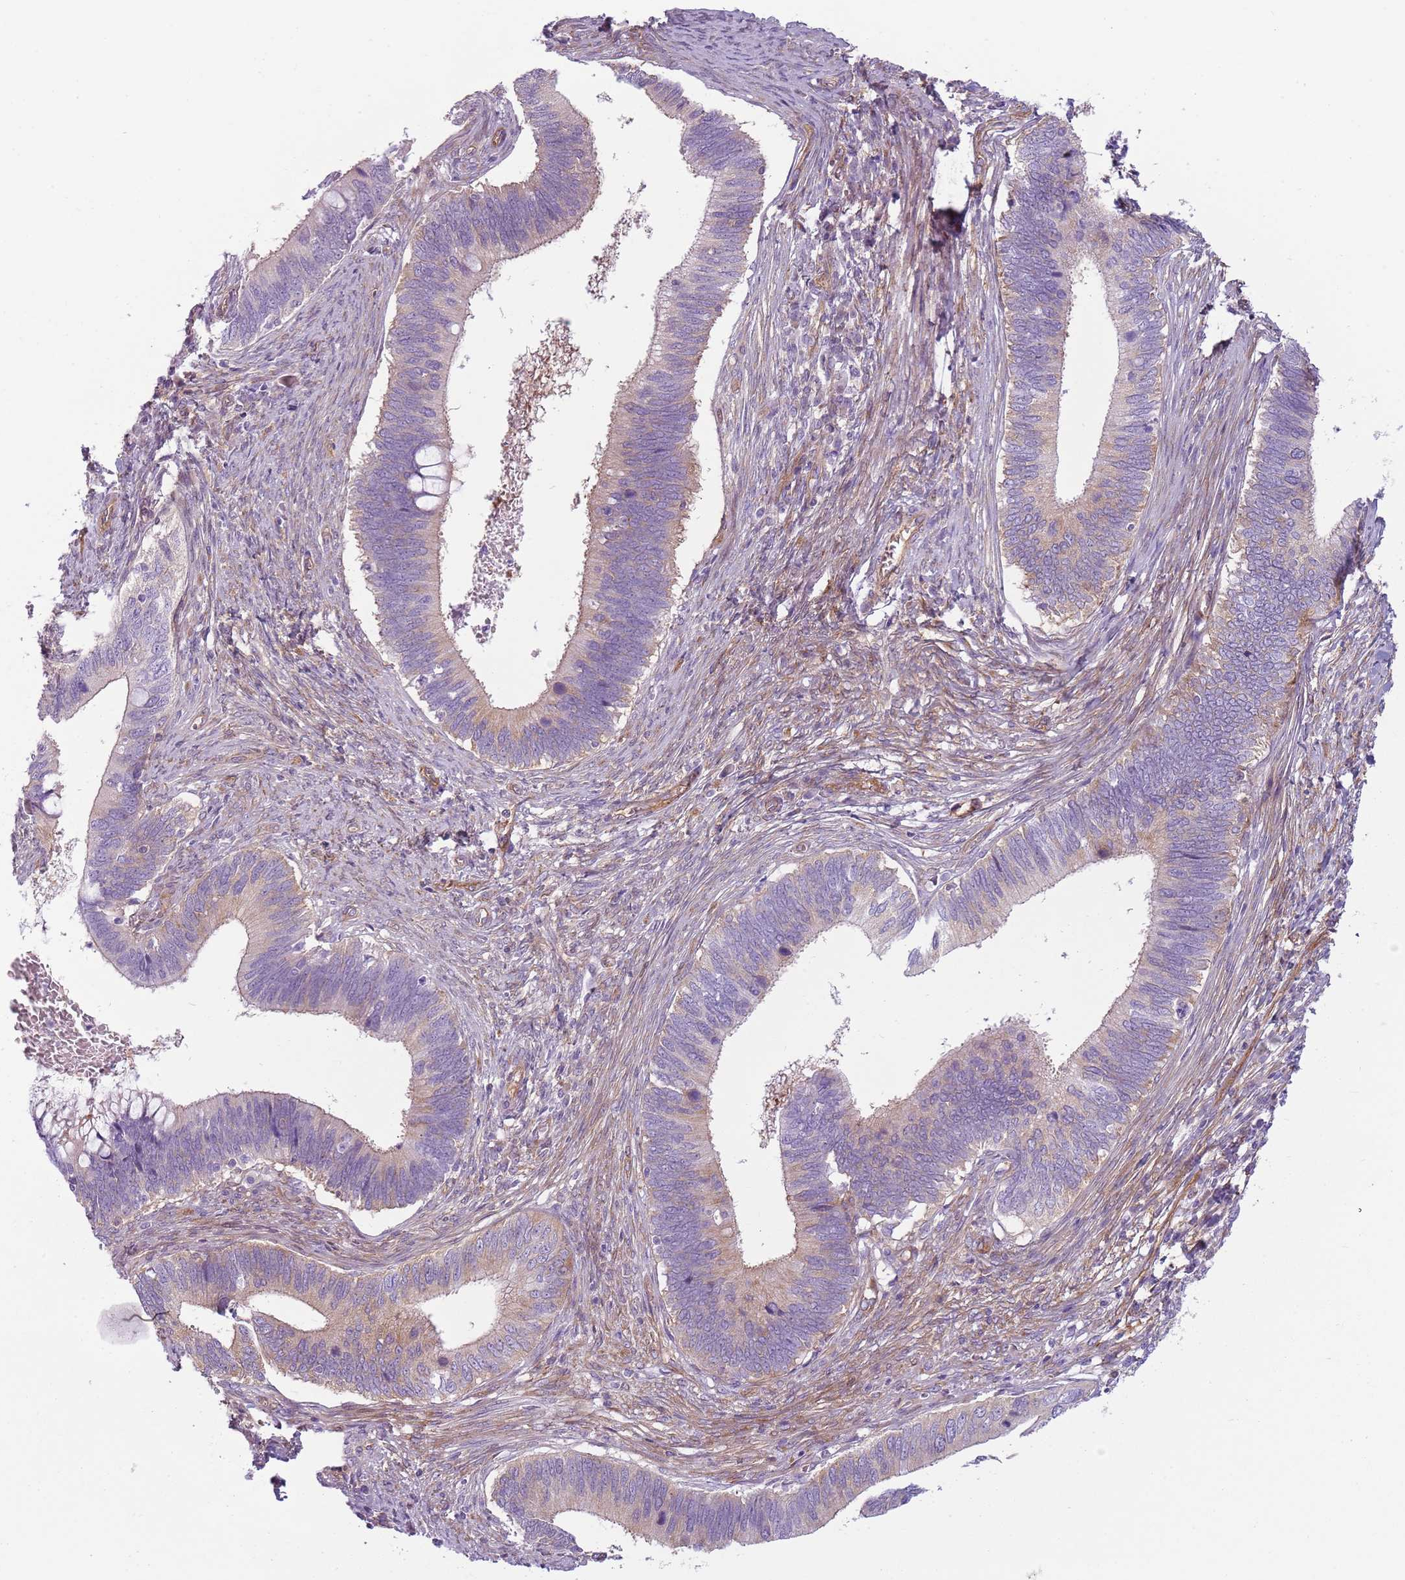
{"staining": {"intensity": "weak", "quantity": "25%-75%", "location": "cytoplasmic/membranous"}, "tissue": "cervical cancer", "cell_type": "Tumor cells", "image_type": "cancer", "snomed": [{"axis": "morphology", "description": "Adenocarcinoma, NOS"}, {"axis": "topography", "description": "Cervix"}], "caption": "Adenocarcinoma (cervical) tissue demonstrates weak cytoplasmic/membranous expression in approximately 25%-75% of tumor cells, visualized by immunohistochemistry. (brown staining indicates protein expression, while blue staining denotes nuclei).", "gene": "SNX1", "patient": {"sex": "female", "age": 42}}